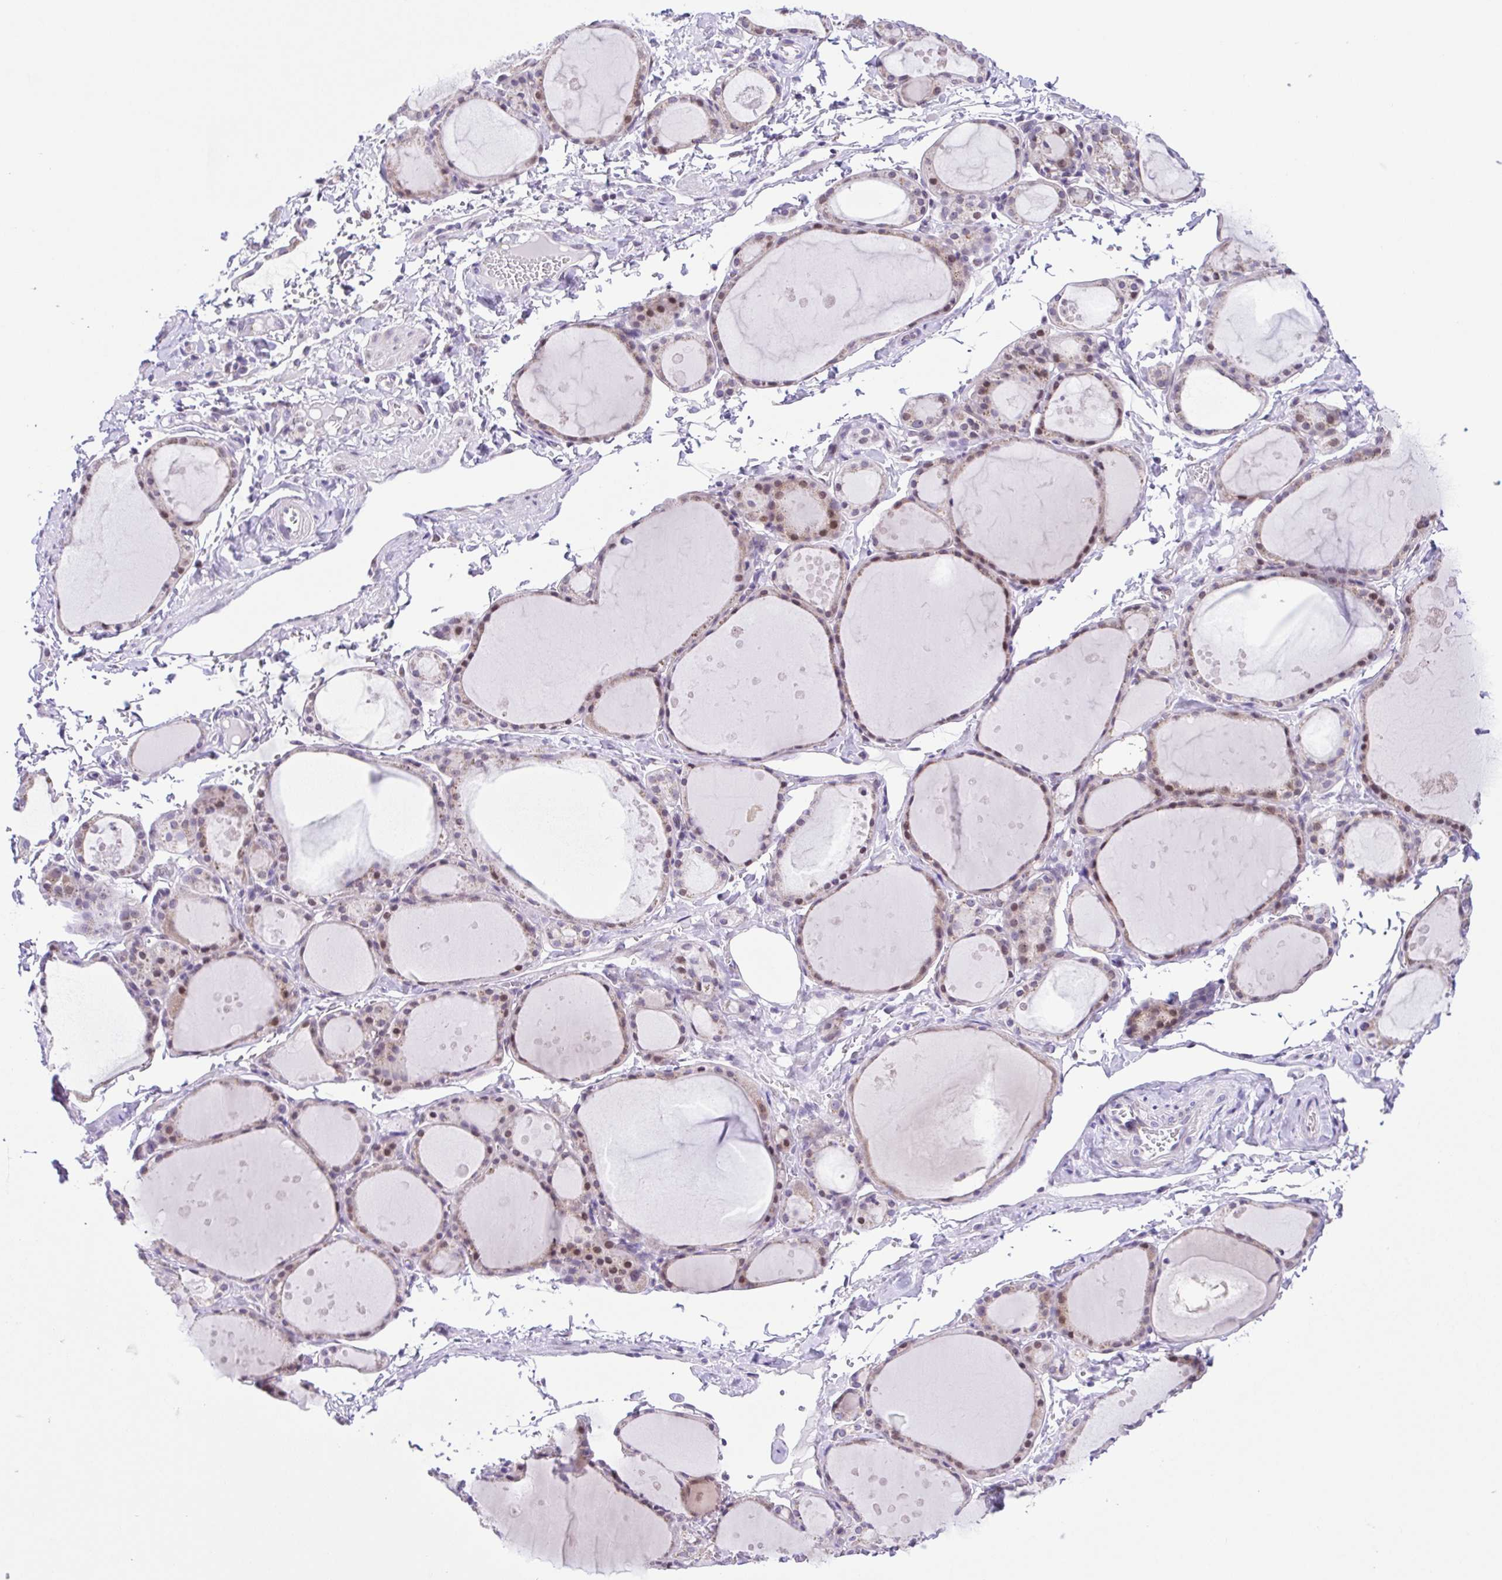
{"staining": {"intensity": "weak", "quantity": "25%-75%", "location": "nuclear"}, "tissue": "thyroid gland", "cell_type": "Glandular cells", "image_type": "normal", "snomed": [{"axis": "morphology", "description": "Normal tissue, NOS"}, {"axis": "topography", "description": "Thyroid gland"}], "caption": "Immunohistochemistry (IHC) (DAB) staining of unremarkable human thyroid gland exhibits weak nuclear protein positivity in about 25%-75% of glandular cells. (DAB (3,3'-diaminobenzidine) = brown stain, brightfield microscopy at high magnification).", "gene": "ENSG00000286022", "patient": {"sex": "male", "age": 68}}